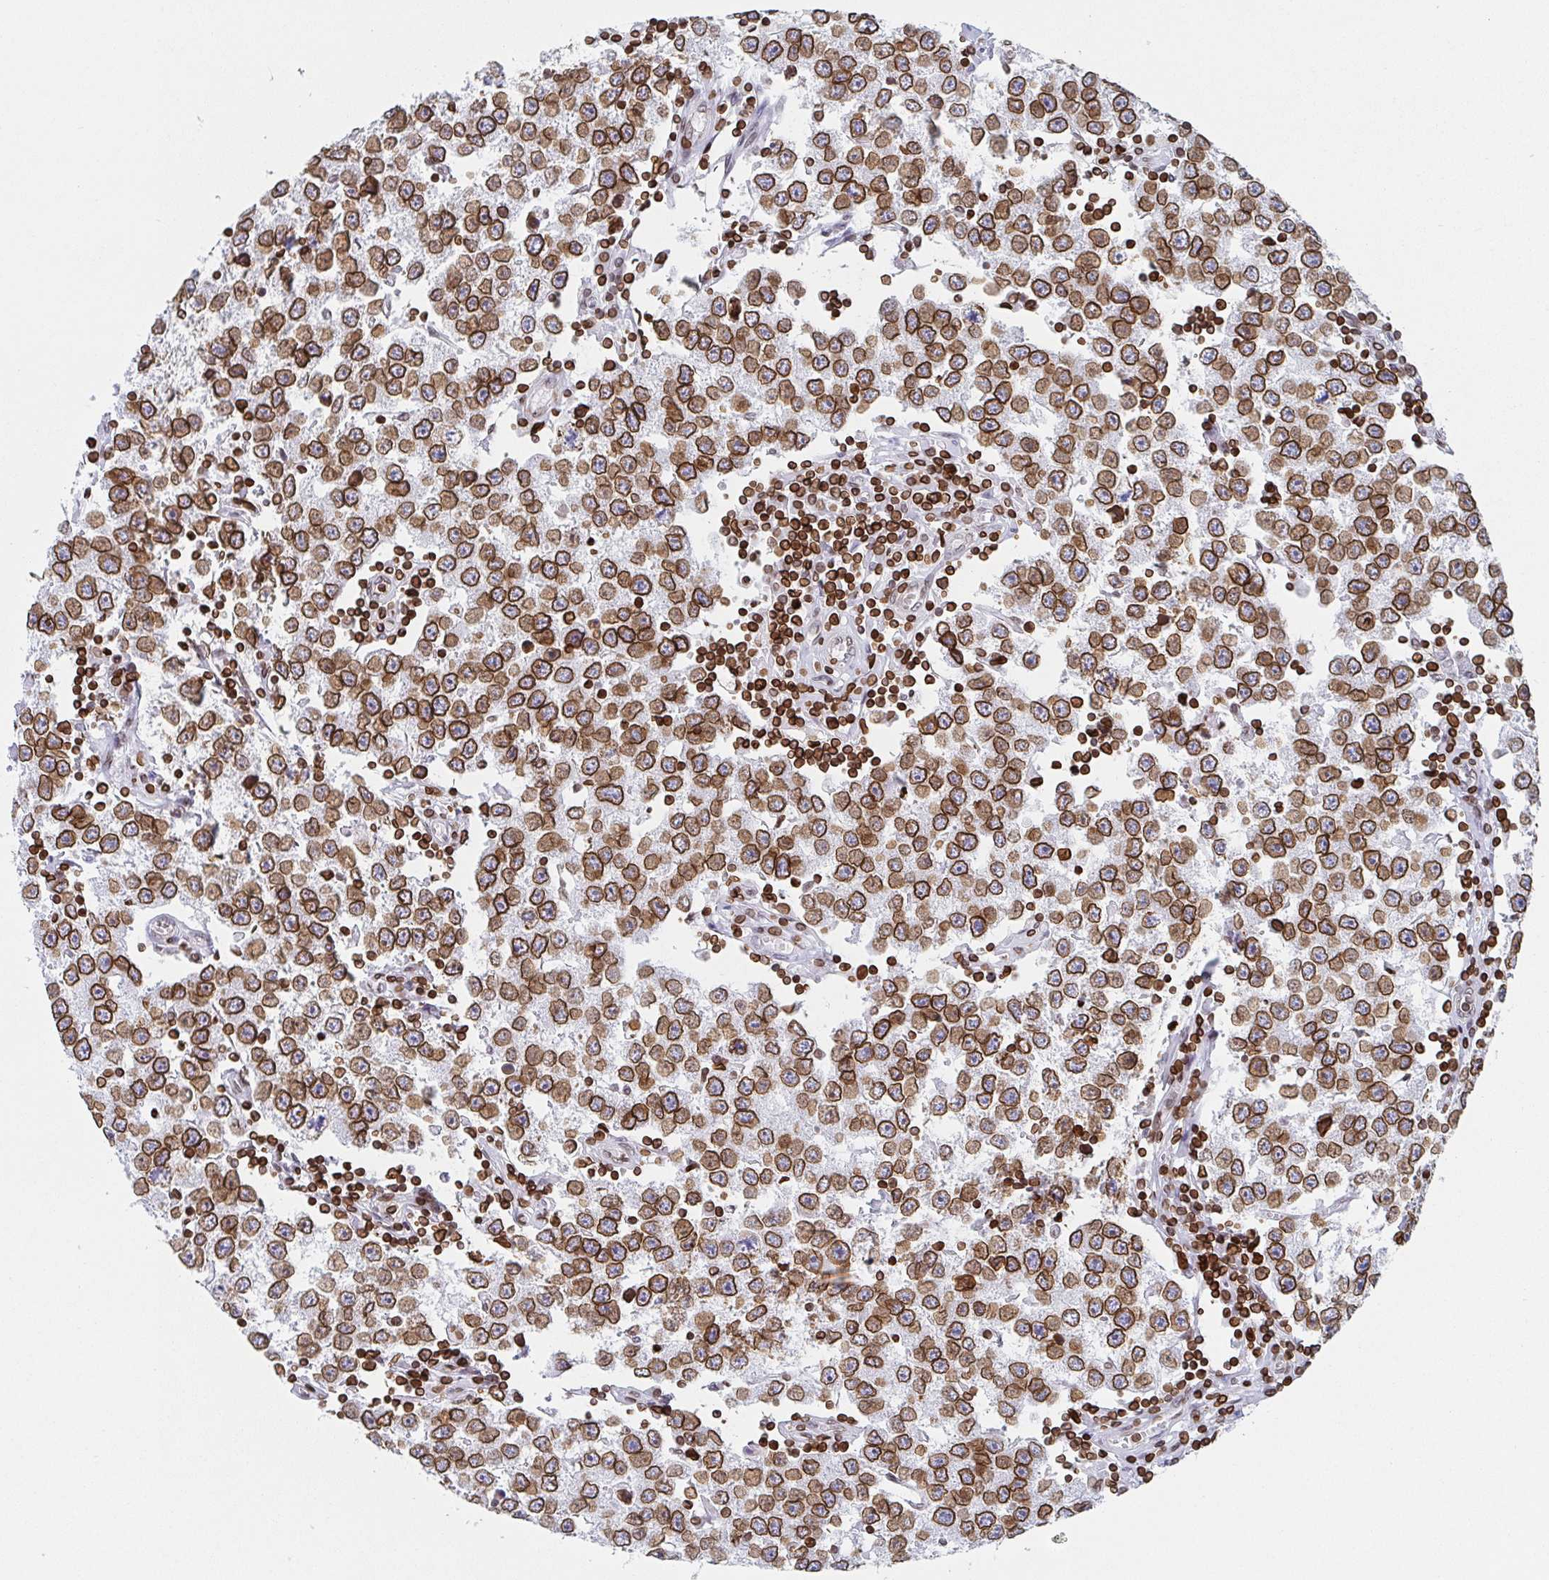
{"staining": {"intensity": "strong", "quantity": ">75%", "location": "cytoplasmic/membranous,nuclear"}, "tissue": "testis cancer", "cell_type": "Tumor cells", "image_type": "cancer", "snomed": [{"axis": "morphology", "description": "Seminoma, NOS"}, {"axis": "topography", "description": "Testis"}], "caption": "Immunohistochemical staining of seminoma (testis) displays high levels of strong cytoplasmic/membranous and nuclear expression in about >75% of tumor cells.", "gene": "BTBD7", "patient": {"sex": "male", "age": 34}}